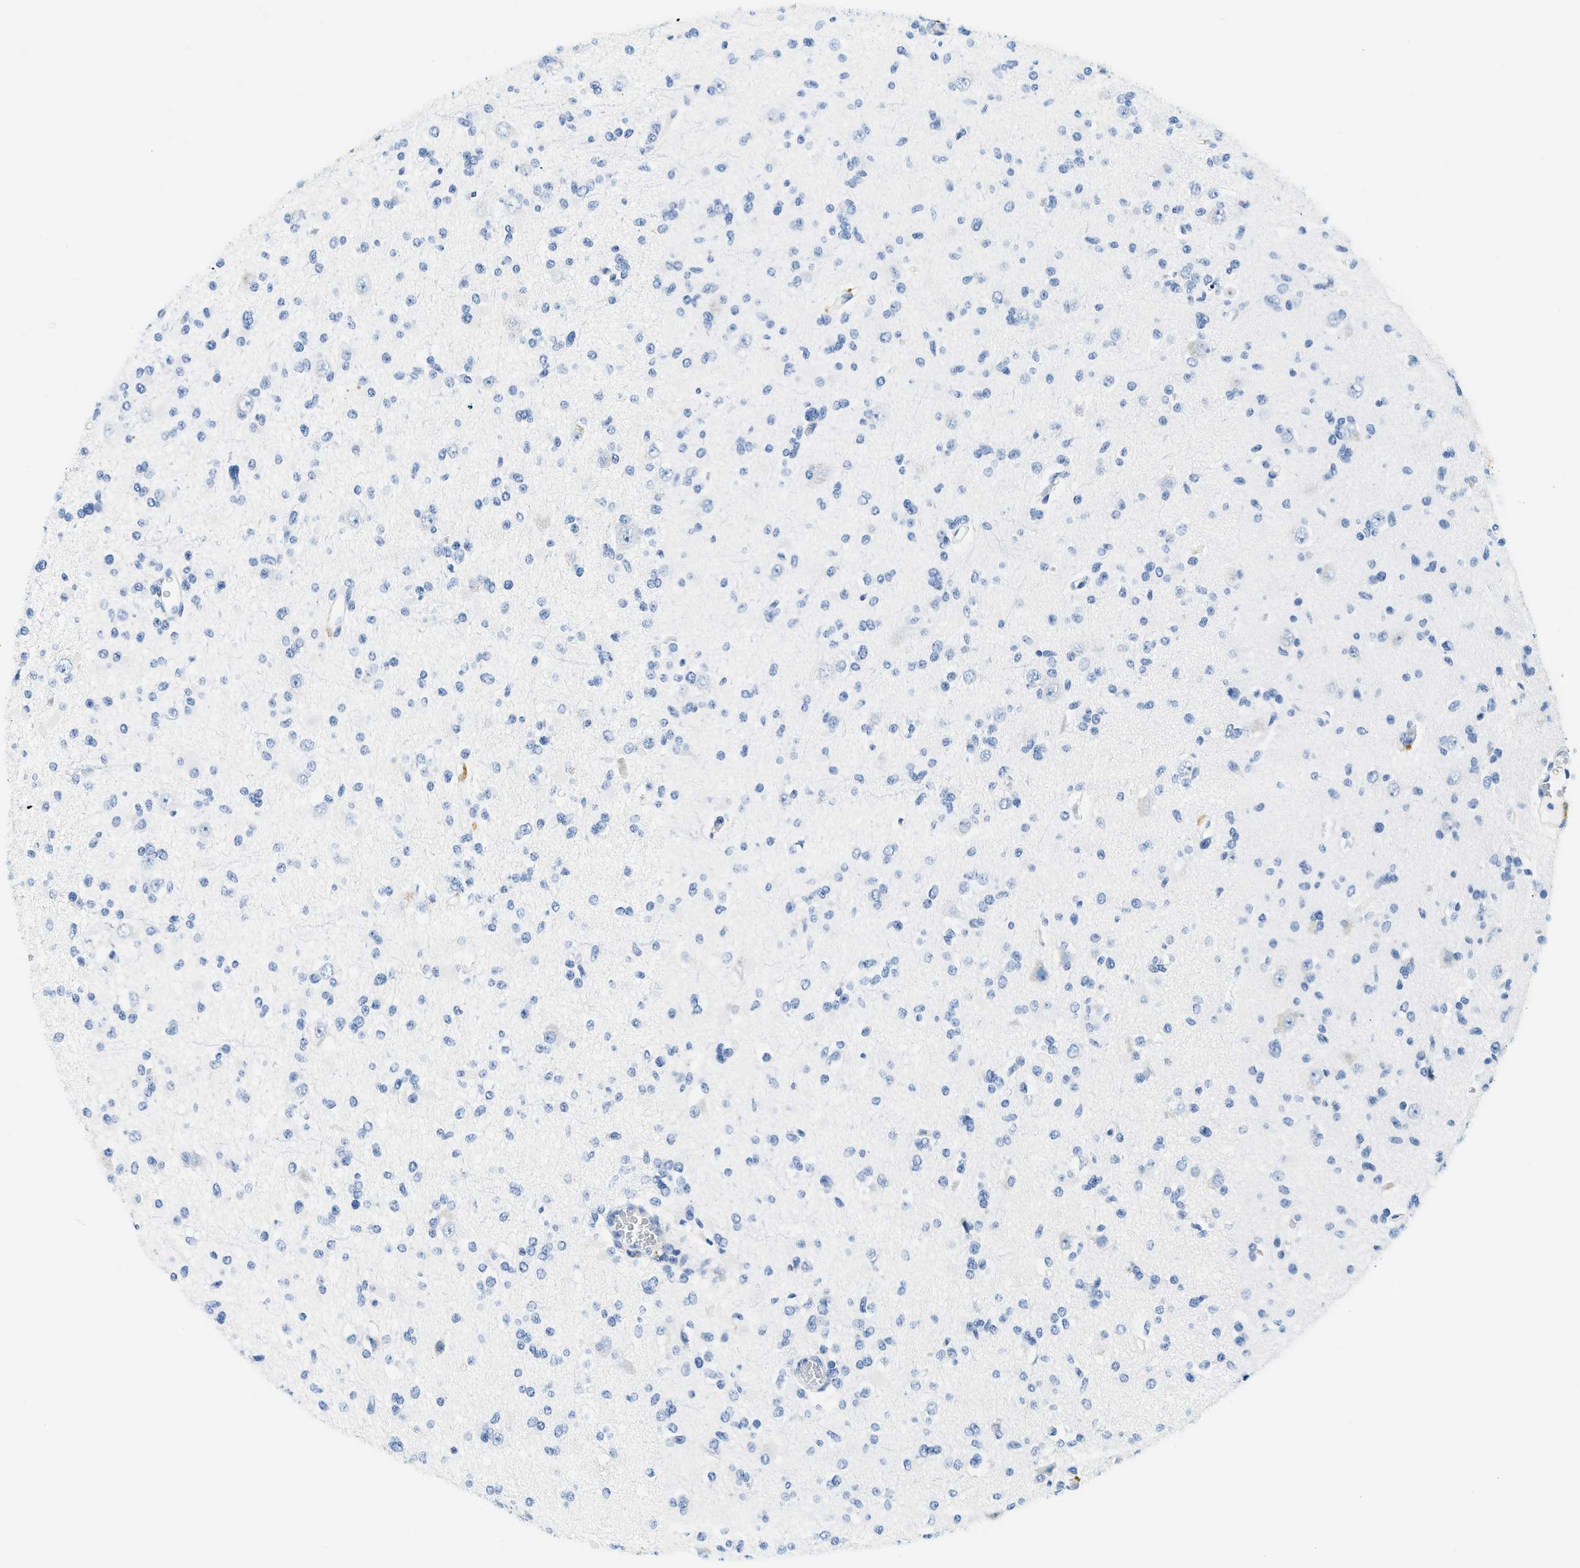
{"staining": {"intensity": "negative", "quantity": "none", "location": "none"}, "tissue": "glioma", "cell_type": "Tumor cells", "image_type": "cancer", "snomed": [{"axis": "morphology", "description": "Glioma, malignant, Low grade"}, {"axis": "topography", "description": "Brain"}], "caption": "A photomicrograph of malignant glioma (low-grade) stained for a protein shows no brown staining in tumor cells.", "gene": "STXBP2", "patient": {"sex": "female", "age": 22}}